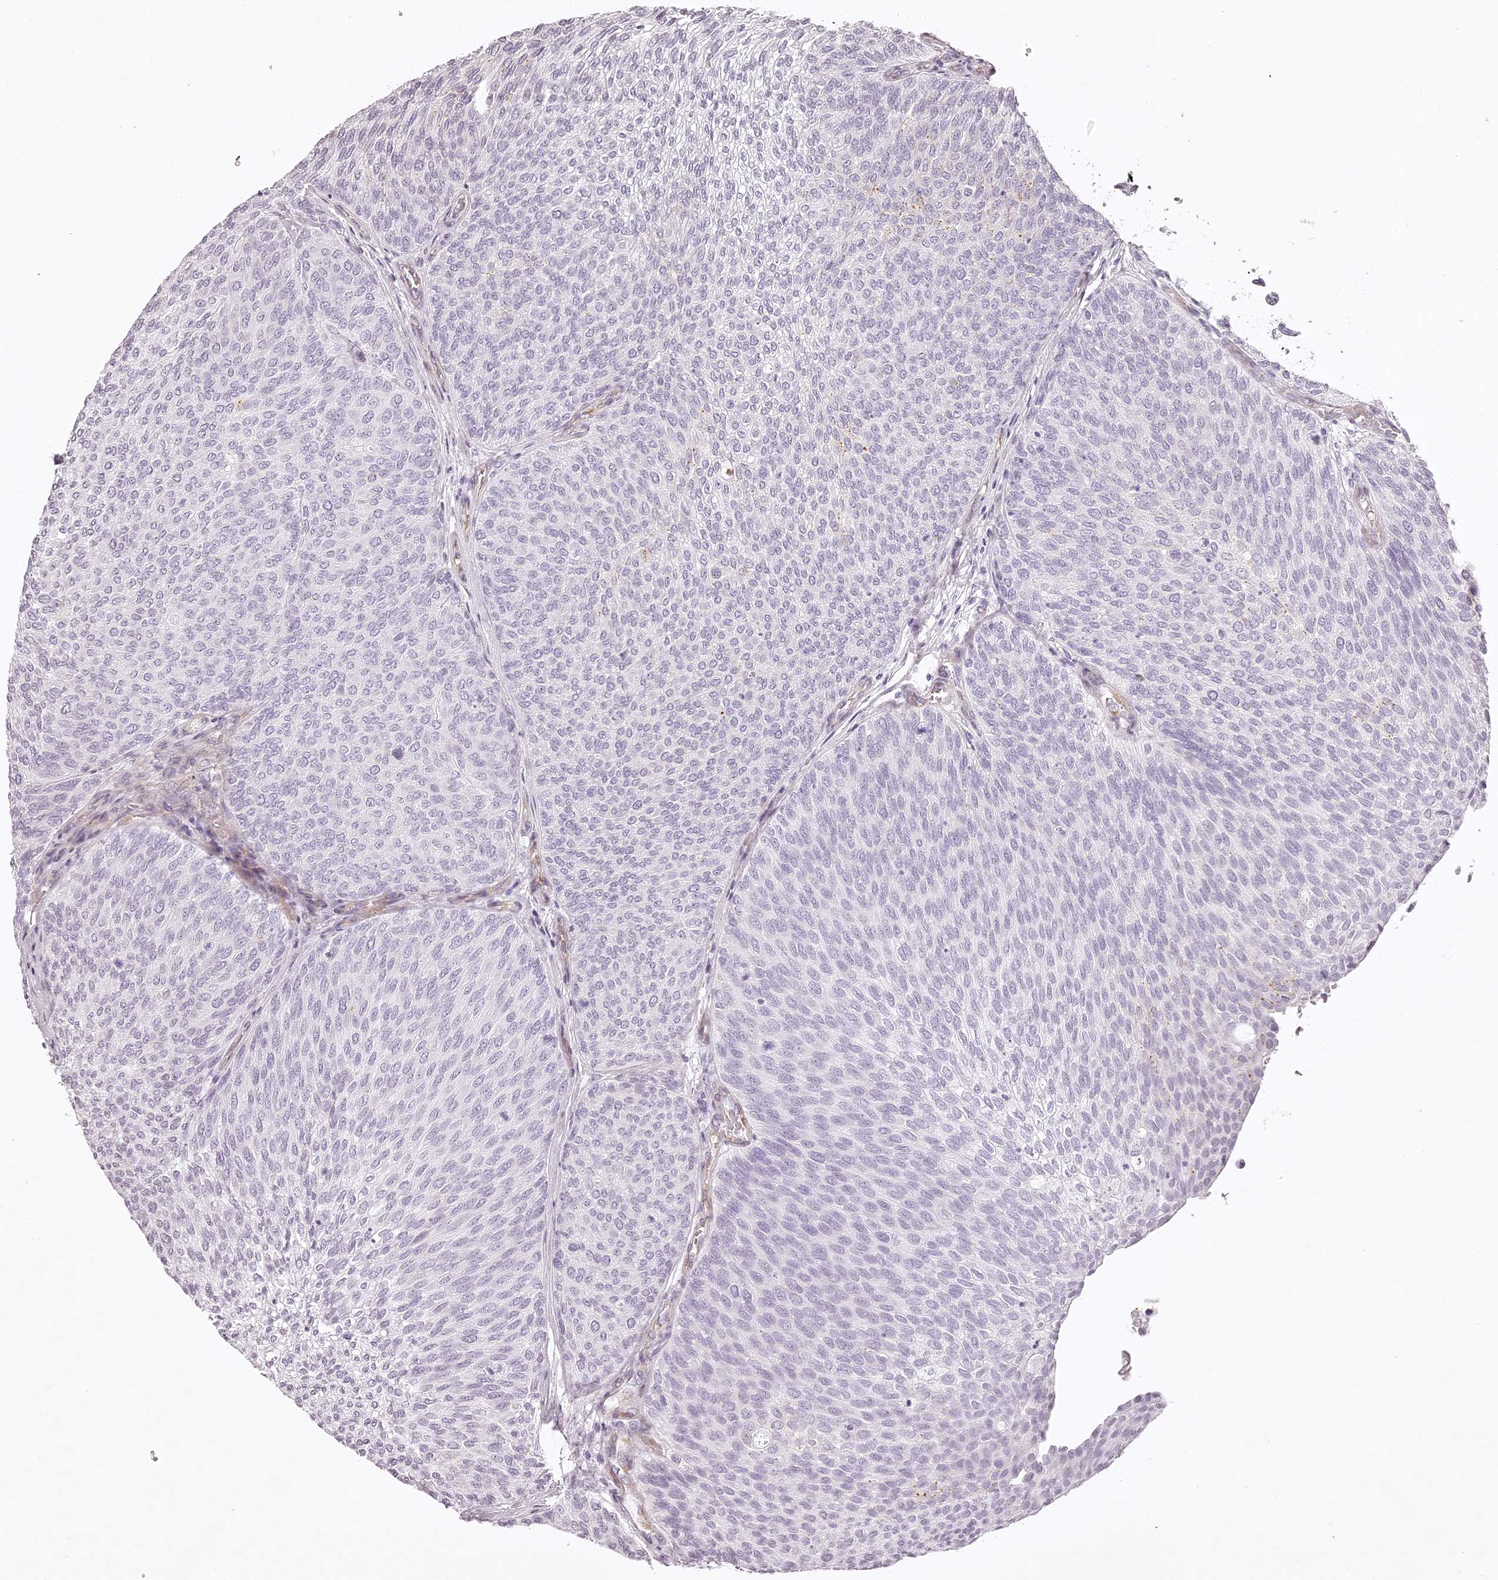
{"staining": {"intensity": "negative", "quantity": "none", "location": "none"}, "tissue": "urothelial cancer", "cell_type": "Tumor cells", "image_type": "cancer", "snomed": [{"axis": "morphology", "description": "Urothelial carcinoma, Low grade"}, {"axis": "topography", "description": "Urinary bladder"}], "caption": "High magnification brightfield microscopy of urothelial carcinoma (low-grade) stained with DAB (3,3'-diaminobenzidine) (brown) and counterstained with hematoxylin (blue): tumor cells show no significant staining.", "gene": "ELAPOR1", "patient": {"sex": "female", "age": 79}}